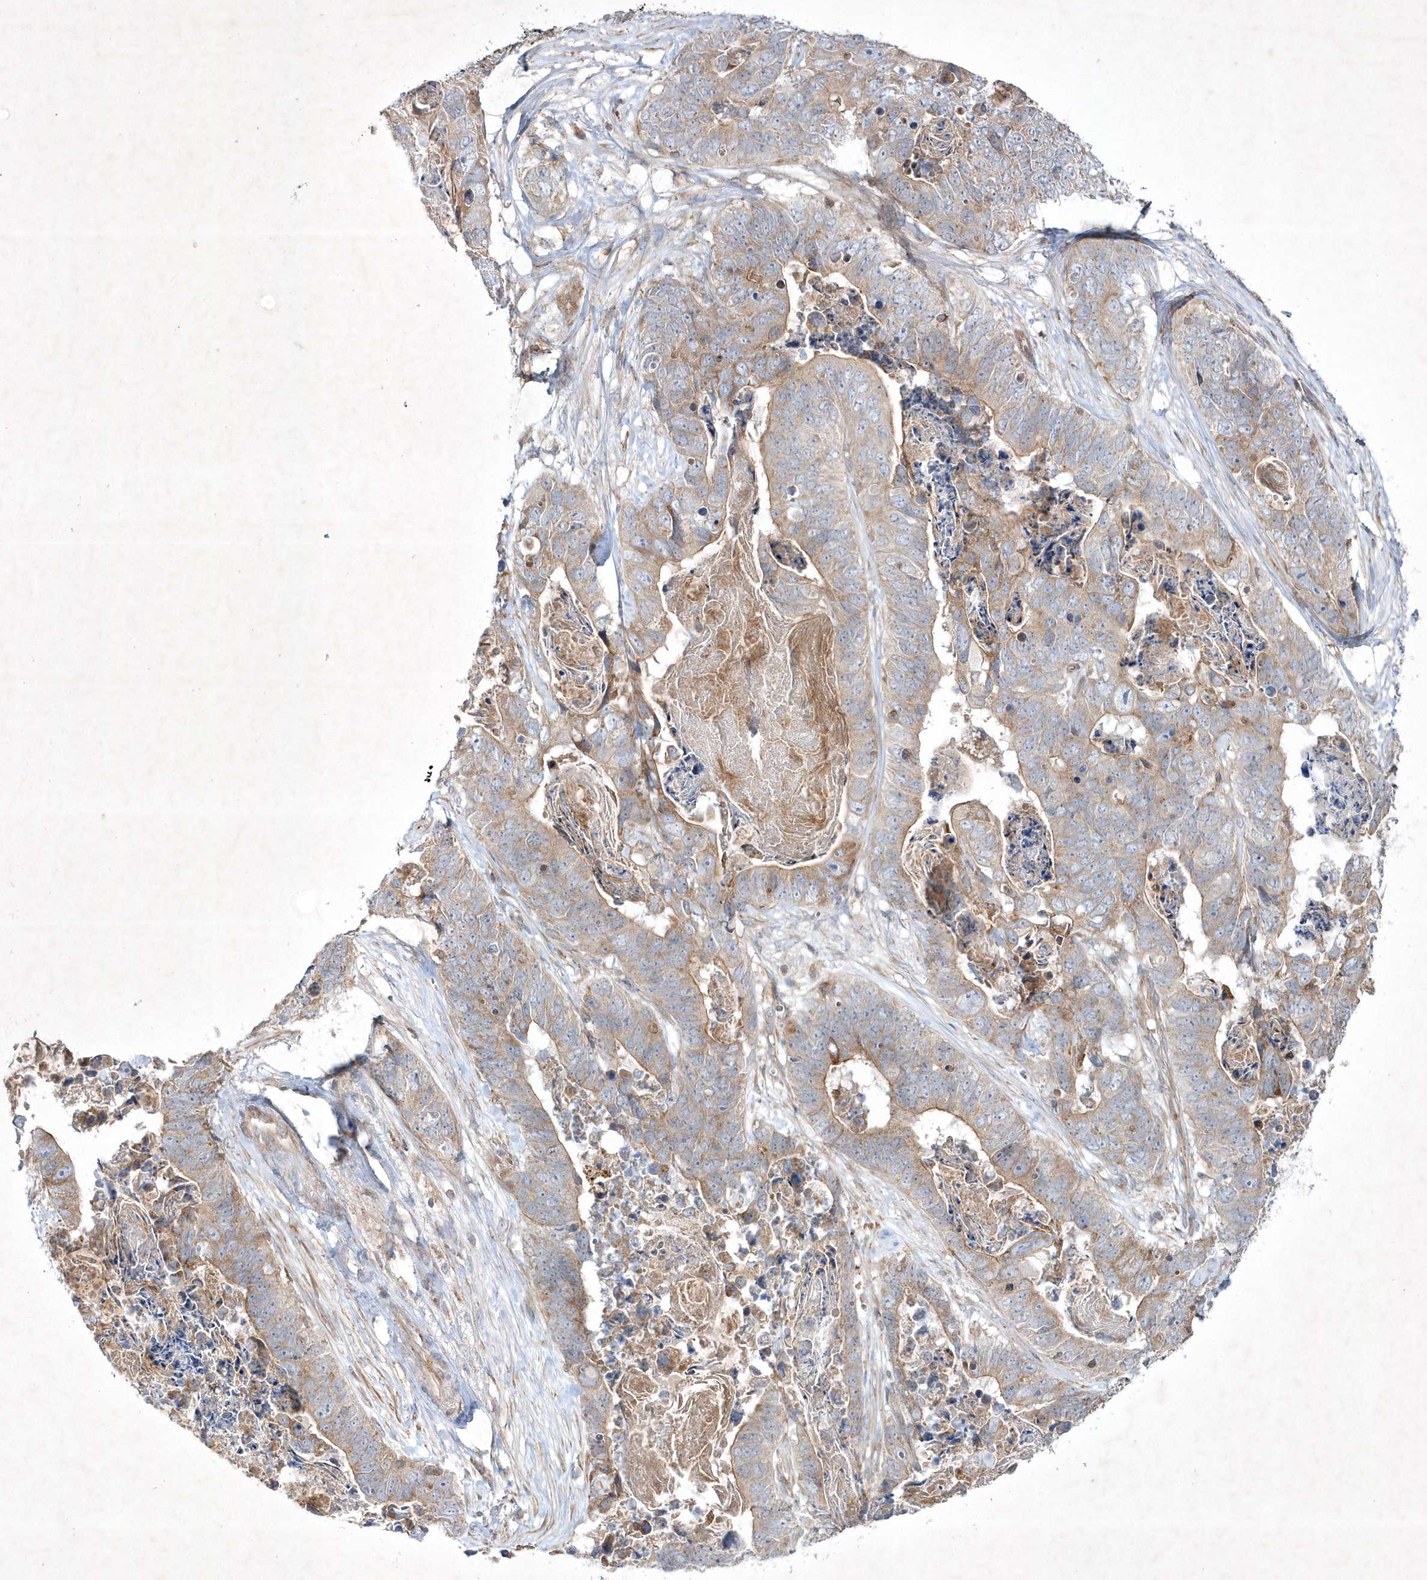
{"staining": {"intensity": "moderate", "quantity": ">75%", "location": "cytoplasmic/membranous"}, "tissue": "stomach cancer", "cell_type": "Tumor cells", "image_type": "cancer", "snomed": [{"axis": "morphology", "description": "Adenocarcinoma, NOS"}, {"axis": "topography", "description": "Stomach"}], "caption": "Stomach cancer (adenocarcinoma) stained for a protein reveals moderate cytoplasmic/membranous positivity in tumor cells.", "gene": "OPA1", "patient": {"sex": "female", "age": 89}}